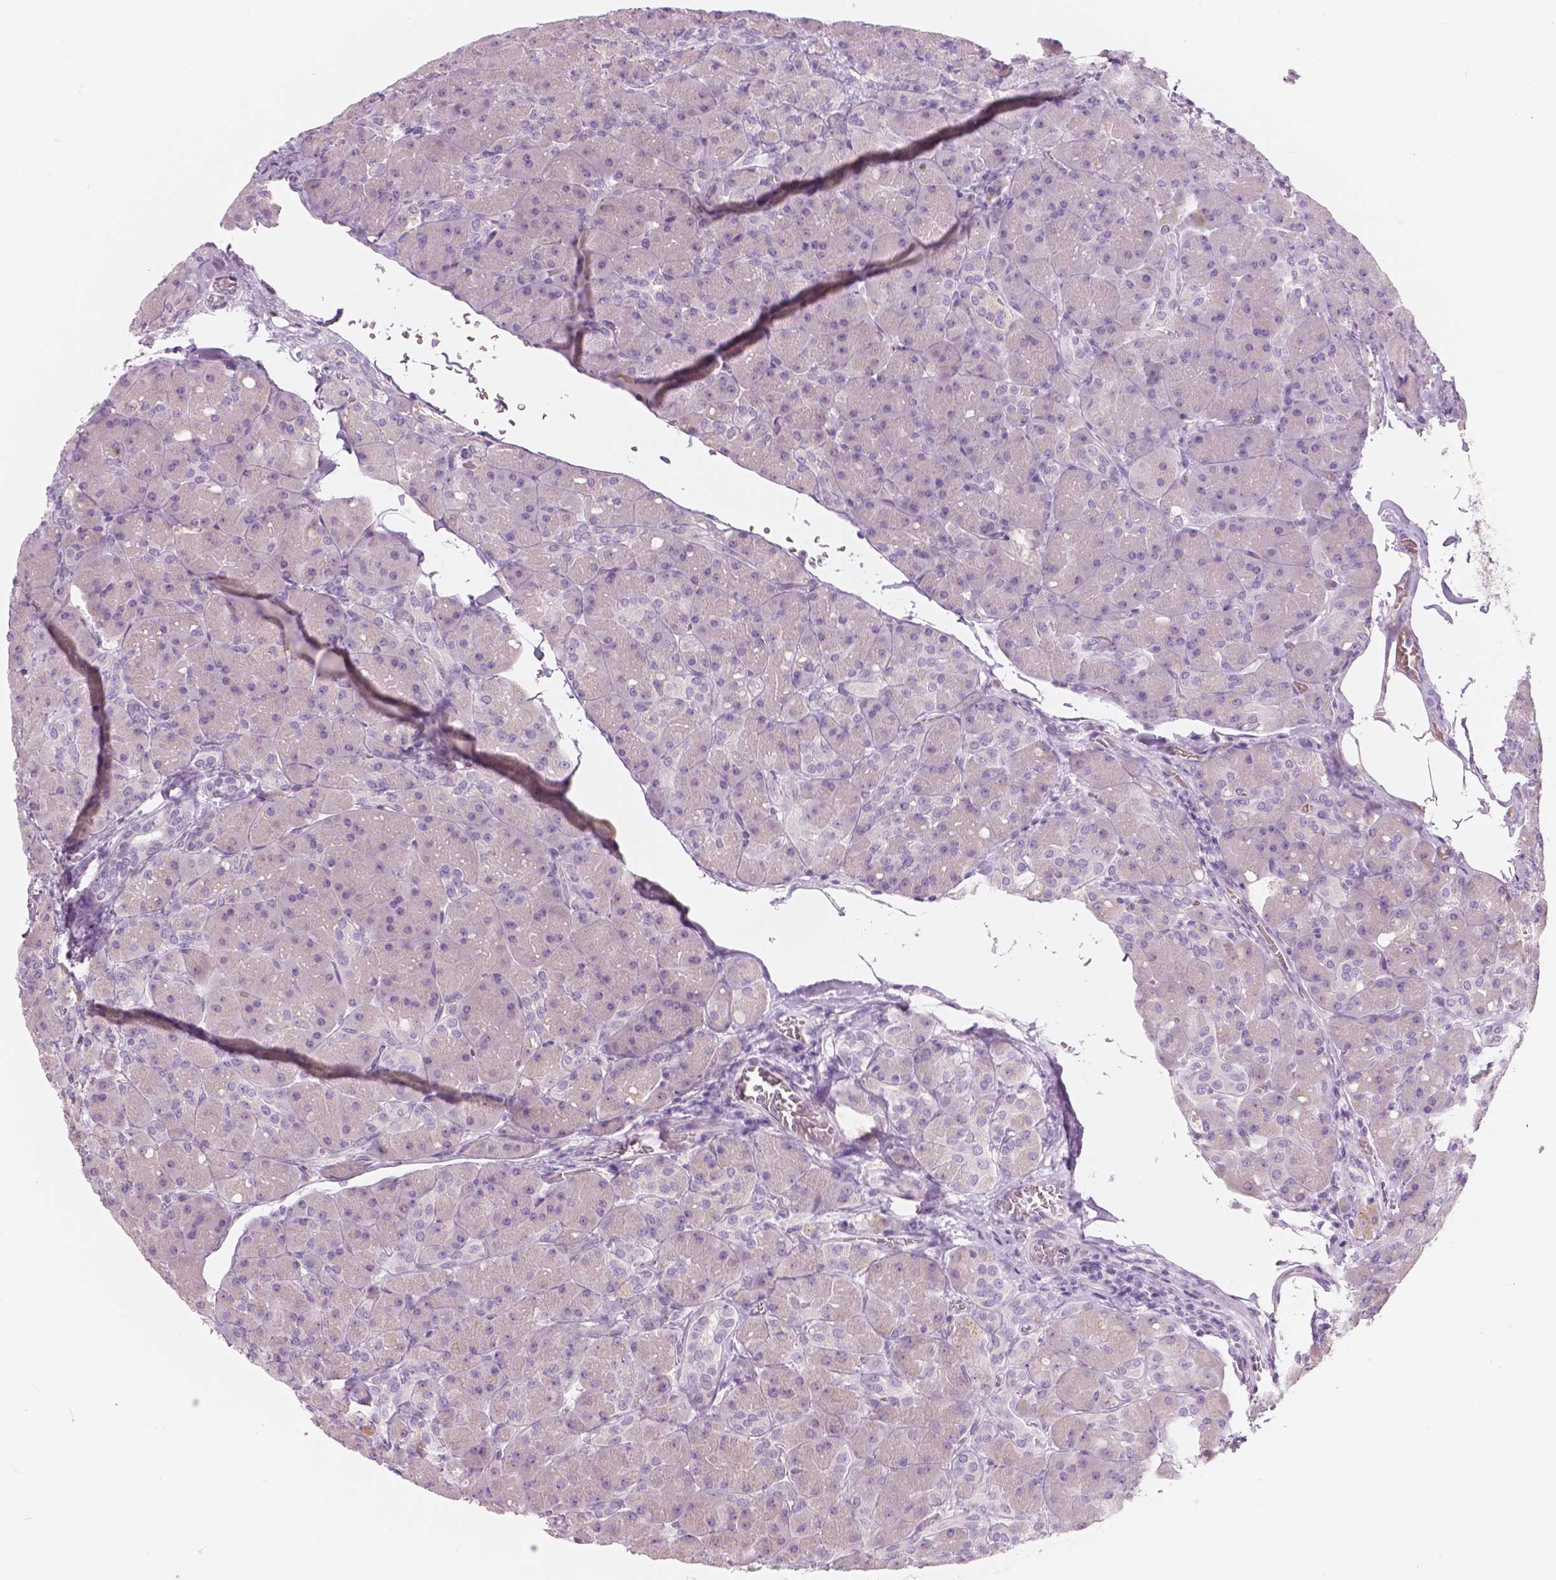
{"staining": {"intensity": "weak", "quantity": "<25%", "location": "nuclear"}, "tissue": "pancreas", "cell_type": "Exocrine glandular cells", "image_type": "normal", "snomed": [{"axis": "morphology", "description": "Normal tissue, NOS"}, {"axis": "topography", "description": "Pancreas"}], "caption": "IHC histopathology image of benign human pancreas stained for a protein (brown), which exhibits no staining in exocrine glandular cells. Brightfield microscopy of immunohistochemistry stained with DAB (3,3'-diaminobenzidine) (brown) and hematoxylin (blue), captured at high magnification.", "gene": "A4GNT", "patient": {"sex": "male", "age": 55}}